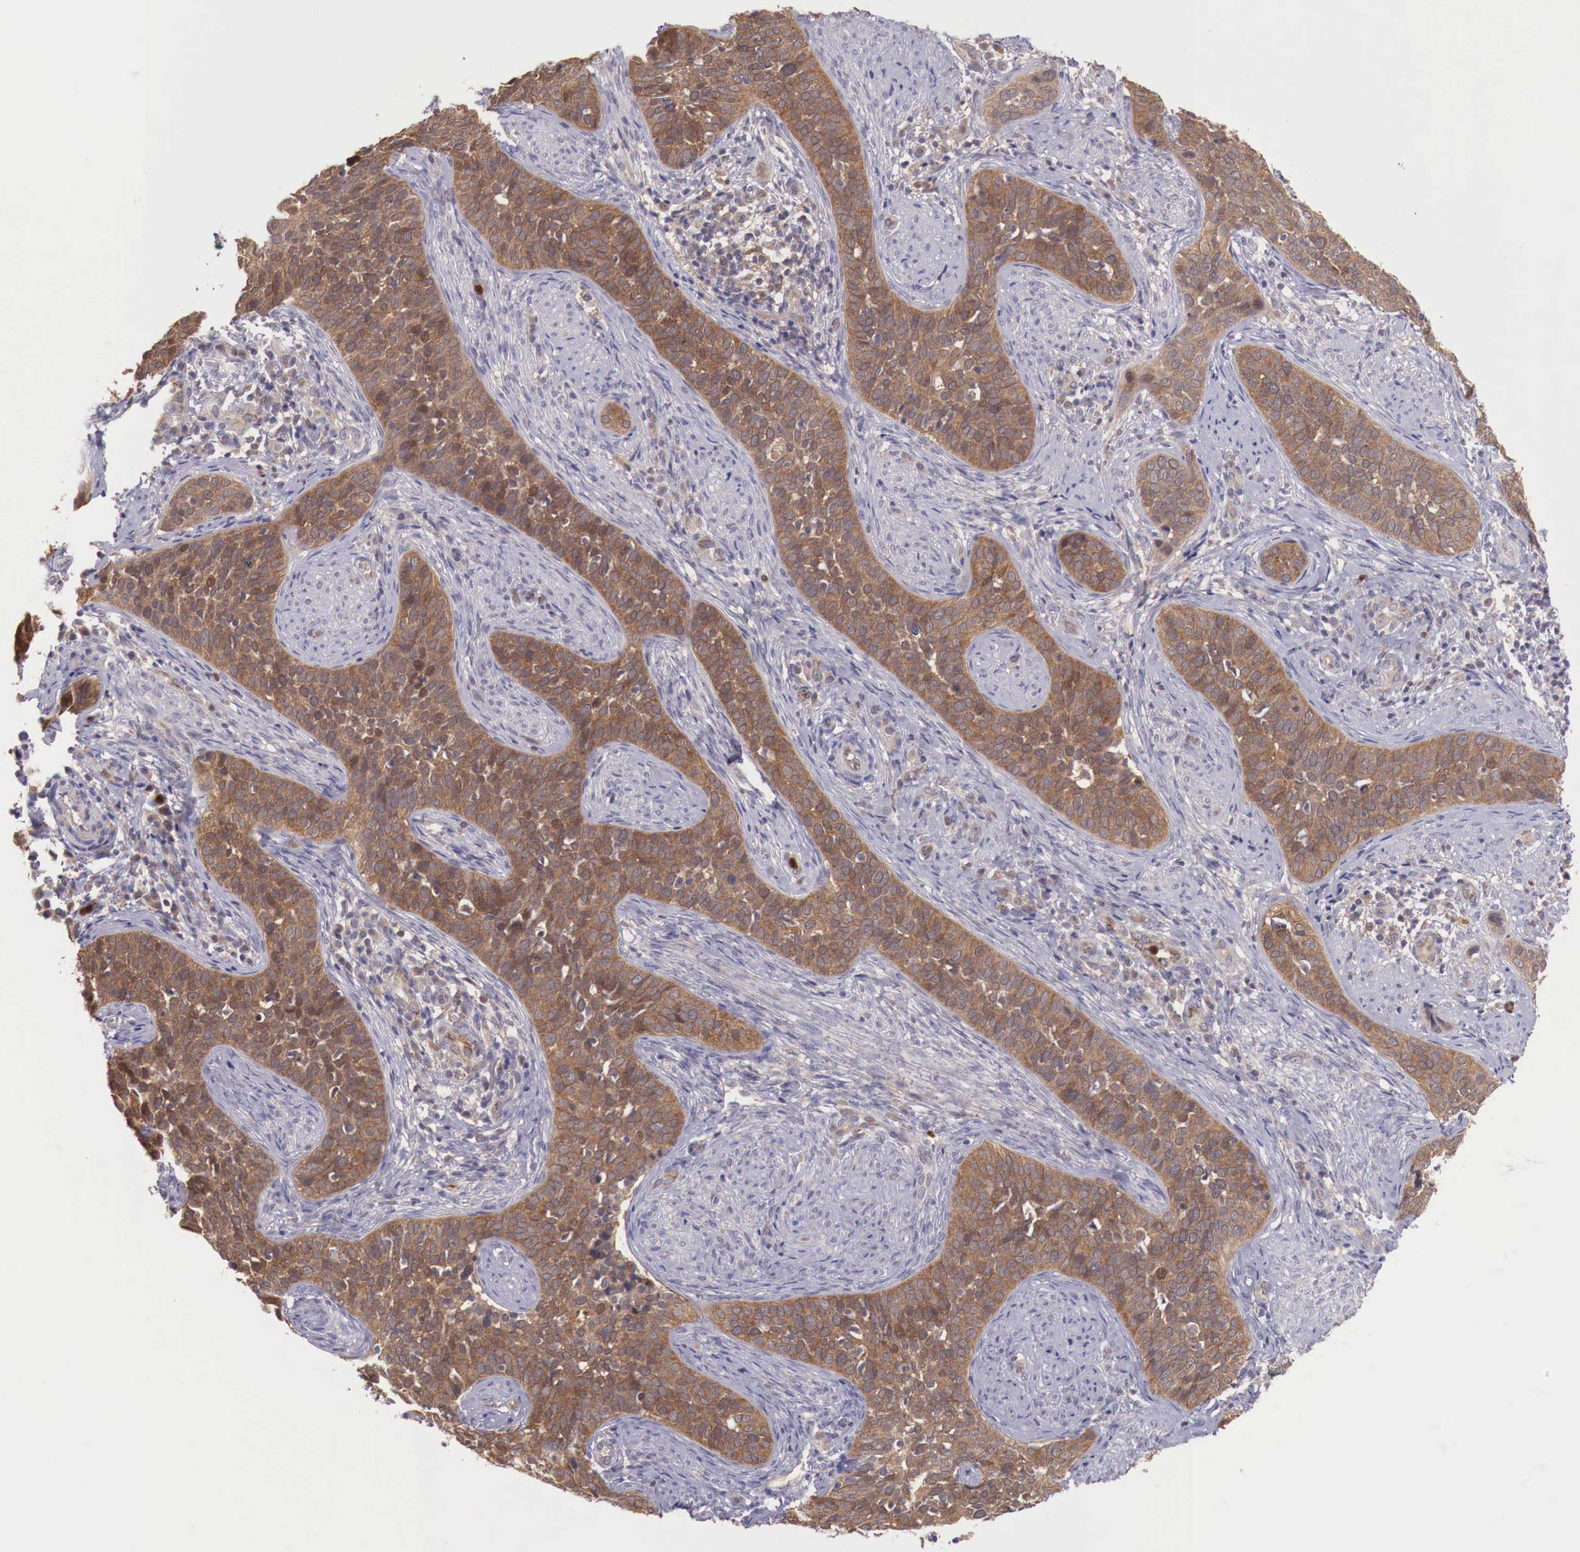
{"staining": {"intensity": "moderate", "quantity": ">75%", "location": "cytoplasmic/membranous"}, "tissue": "cervical cancer", "cell_type": "Tumor cells", "image_type": "cancer", "snomed": [{"axis": "morphology", "description": "Squamous cell carcinoma, NOS"}, {"axis": "topography", "description": "Cervix"}], "caption": "Human cervical squamous cell carcinoma stained with a brown dye reveals moderate cytoplasmic/membranous positive expression in approximately >75% of tumor cells.", "gene": "GAB2", "patient": {"sex": "female", "age": 31}}